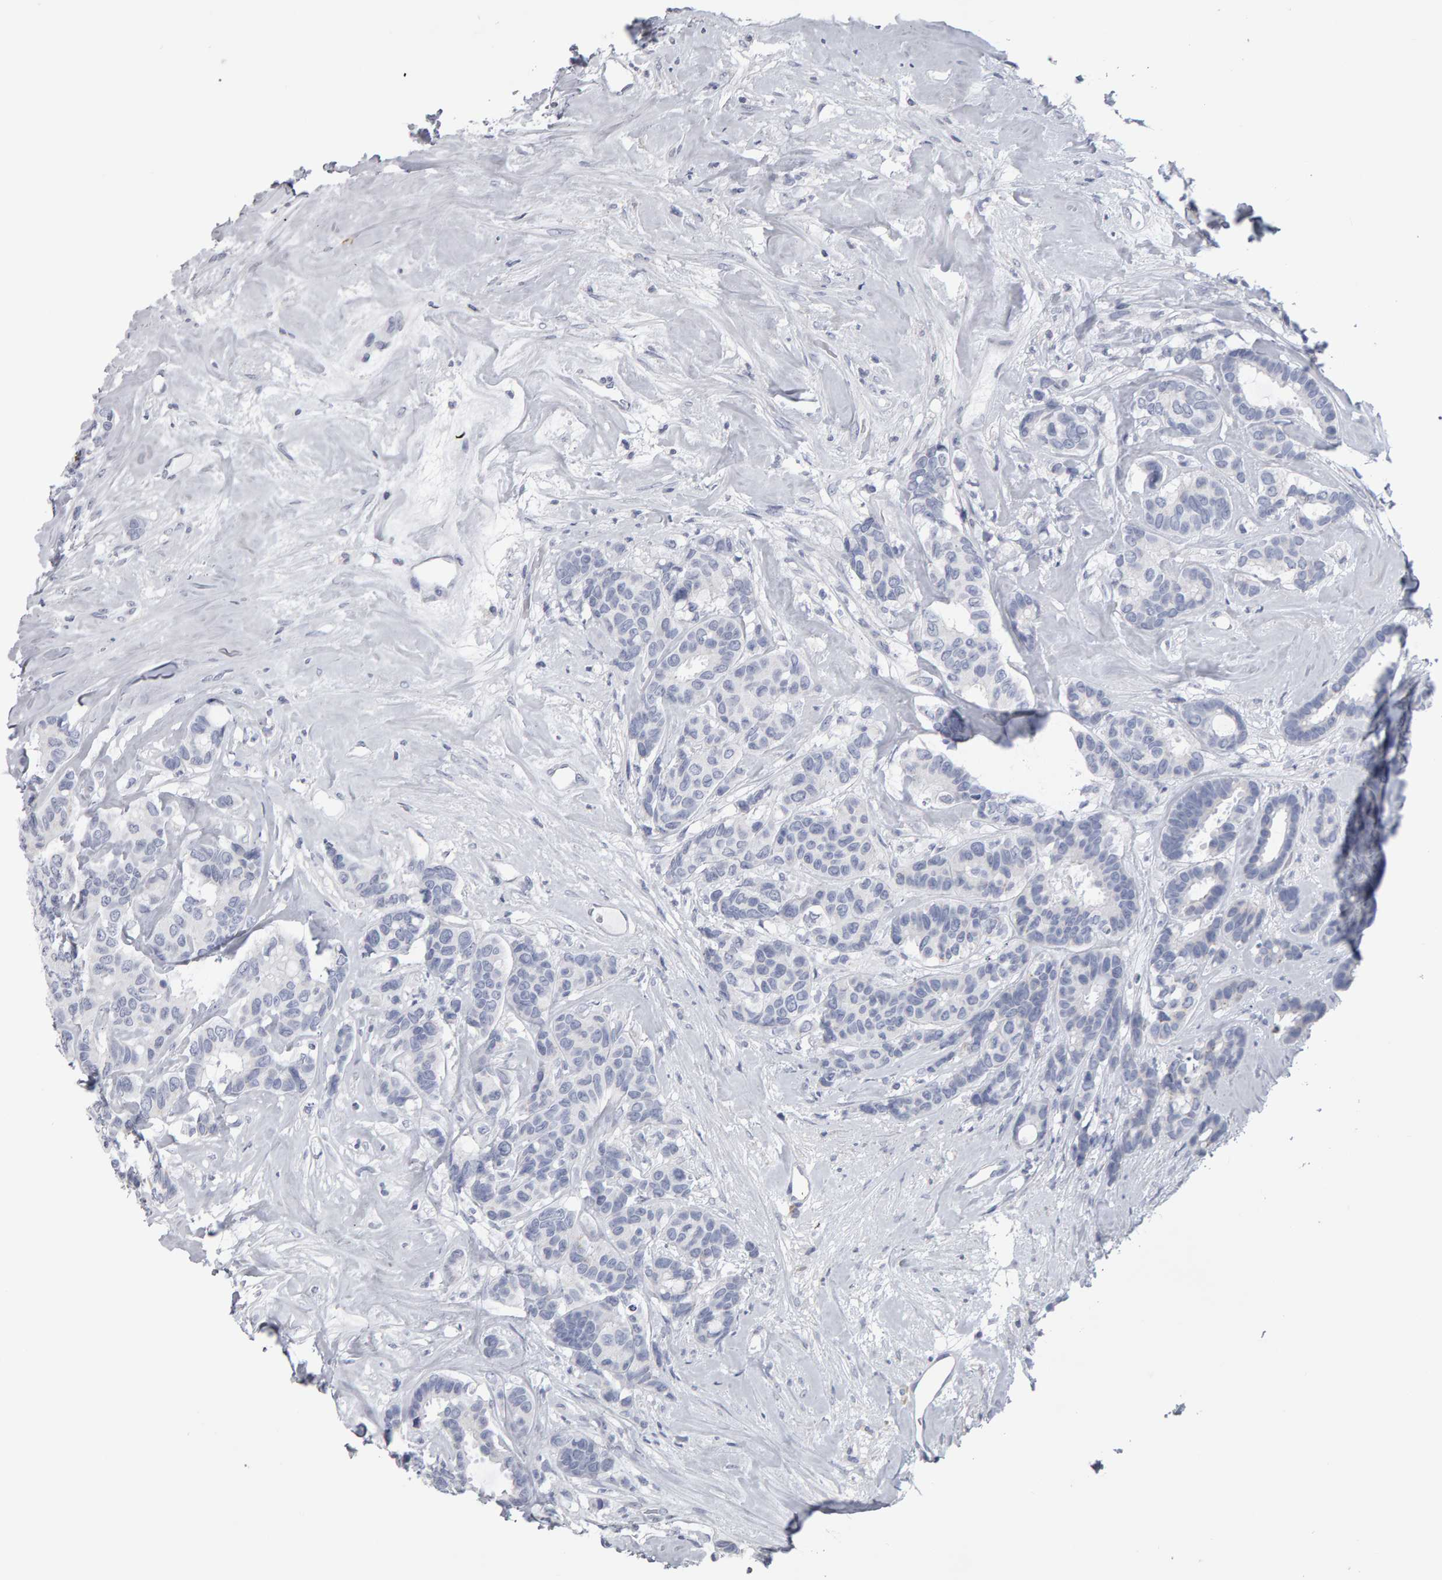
{"staining": {"intensity": "negative", "quantity": "none", "location": "none"}, "tissue": "breast cancer", "cell_type": "Tumor cells", "image_type": "cancer", "snomed": [{"axis": "morphology", "description": "Duct carcinoma"}, {"axis": "topography", "description": "Breast"}], "caption": "The histopathology image demonstrates no staining of tumor cells in breast infiltrating ductal carcinoma.", "gene": "CD38", "patient": {"sex": "female", "age": 87}}